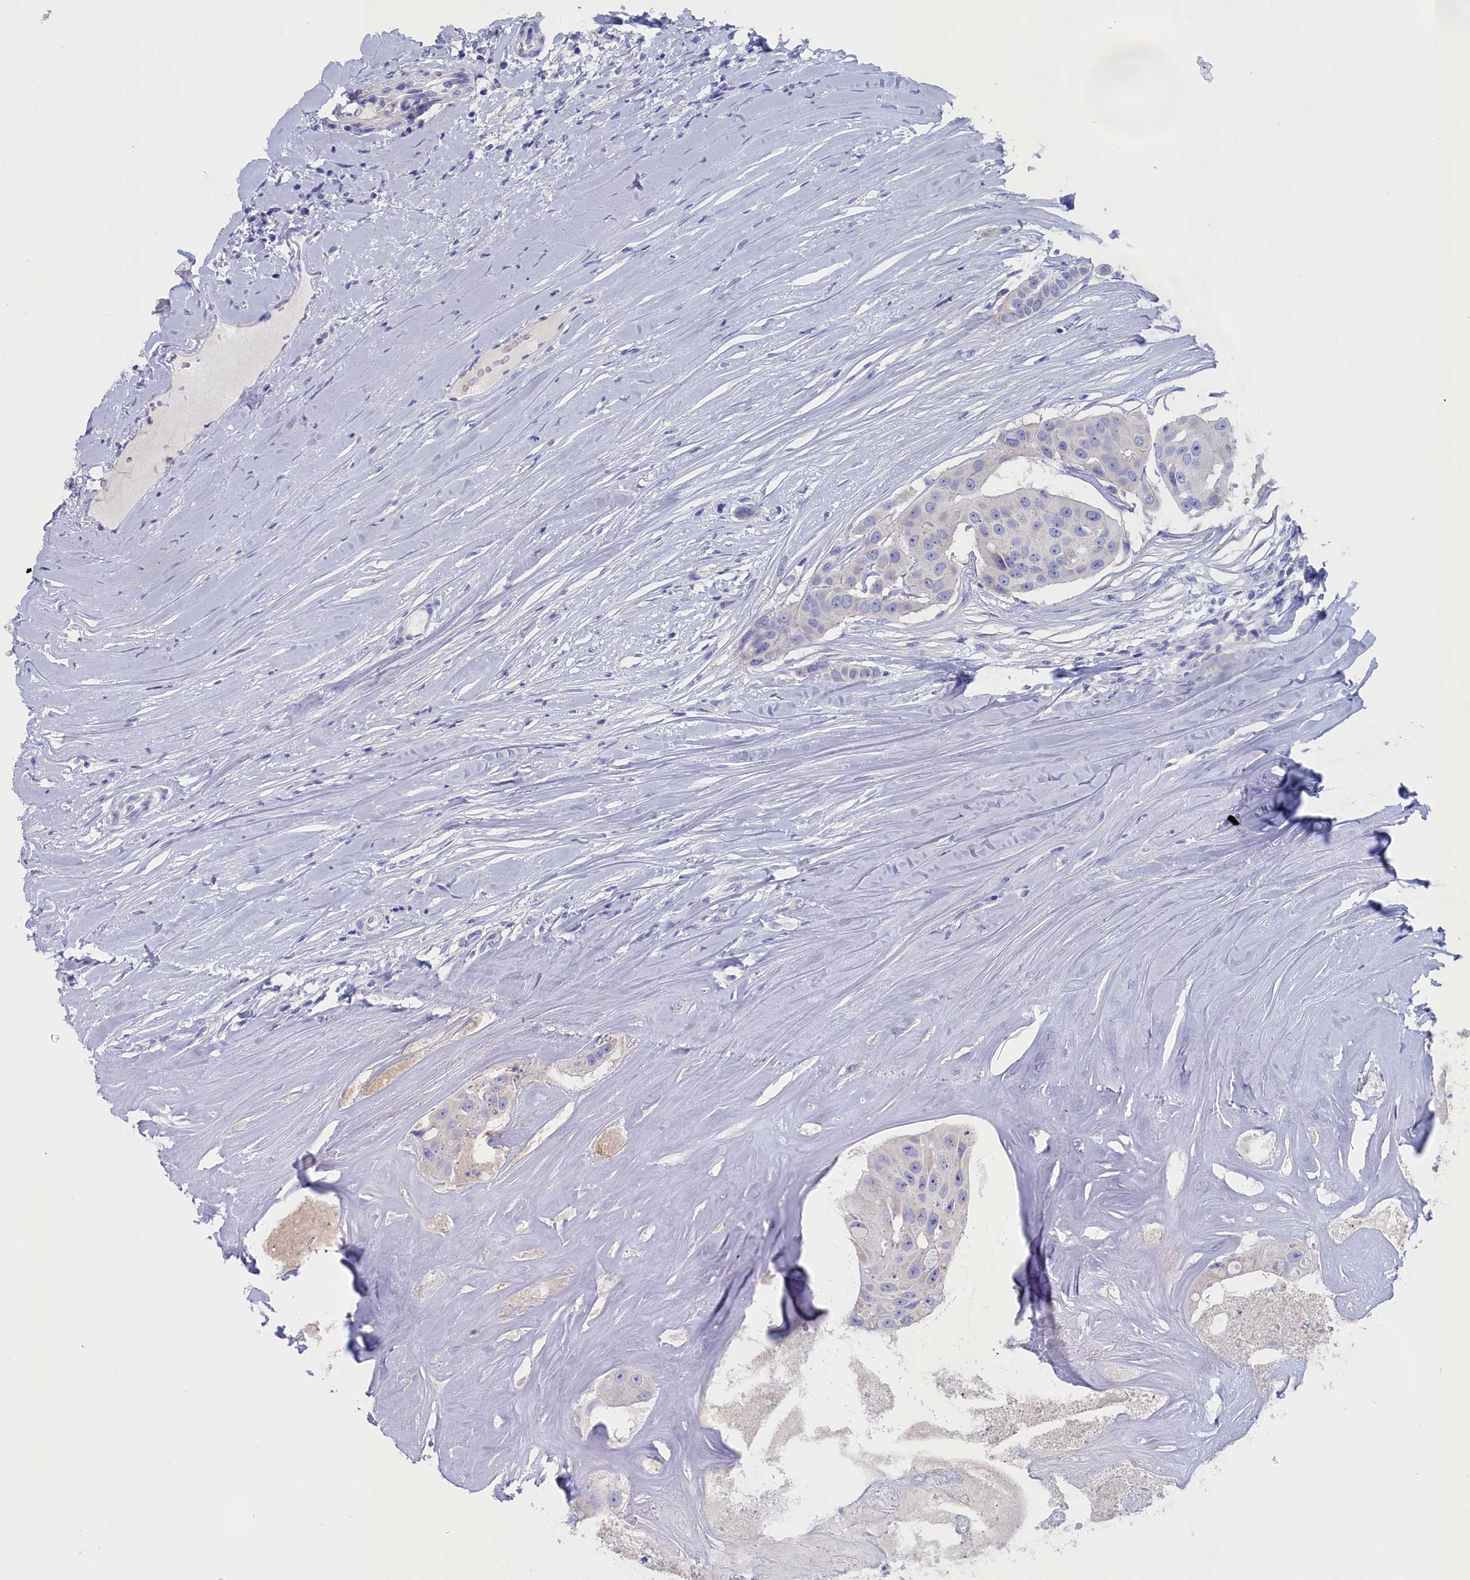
{"staining": {"intensity": "weak", "quantity": "<25%", "location": "cytoplasmic/membranous"}, "tissue": "head and neck cancer", "cell_type": "Tumor cells", "image_type": "cancer", "snomed": [{"axis": "morphology", "description": "Adenocarcinoma, NOS"}, {"axis": "morphology", "description": "Adenocarcinoma, metastatic, NOS"}, {"axis": "topography", "description": "Head-Neck"}], "caption": "Micrograph shows no significant protein positivity in tumor cells of head and neck metastatic adenocarcinoma.", "gene": "ANKRD2", "patient": {"sex": "male", "age": 75}}